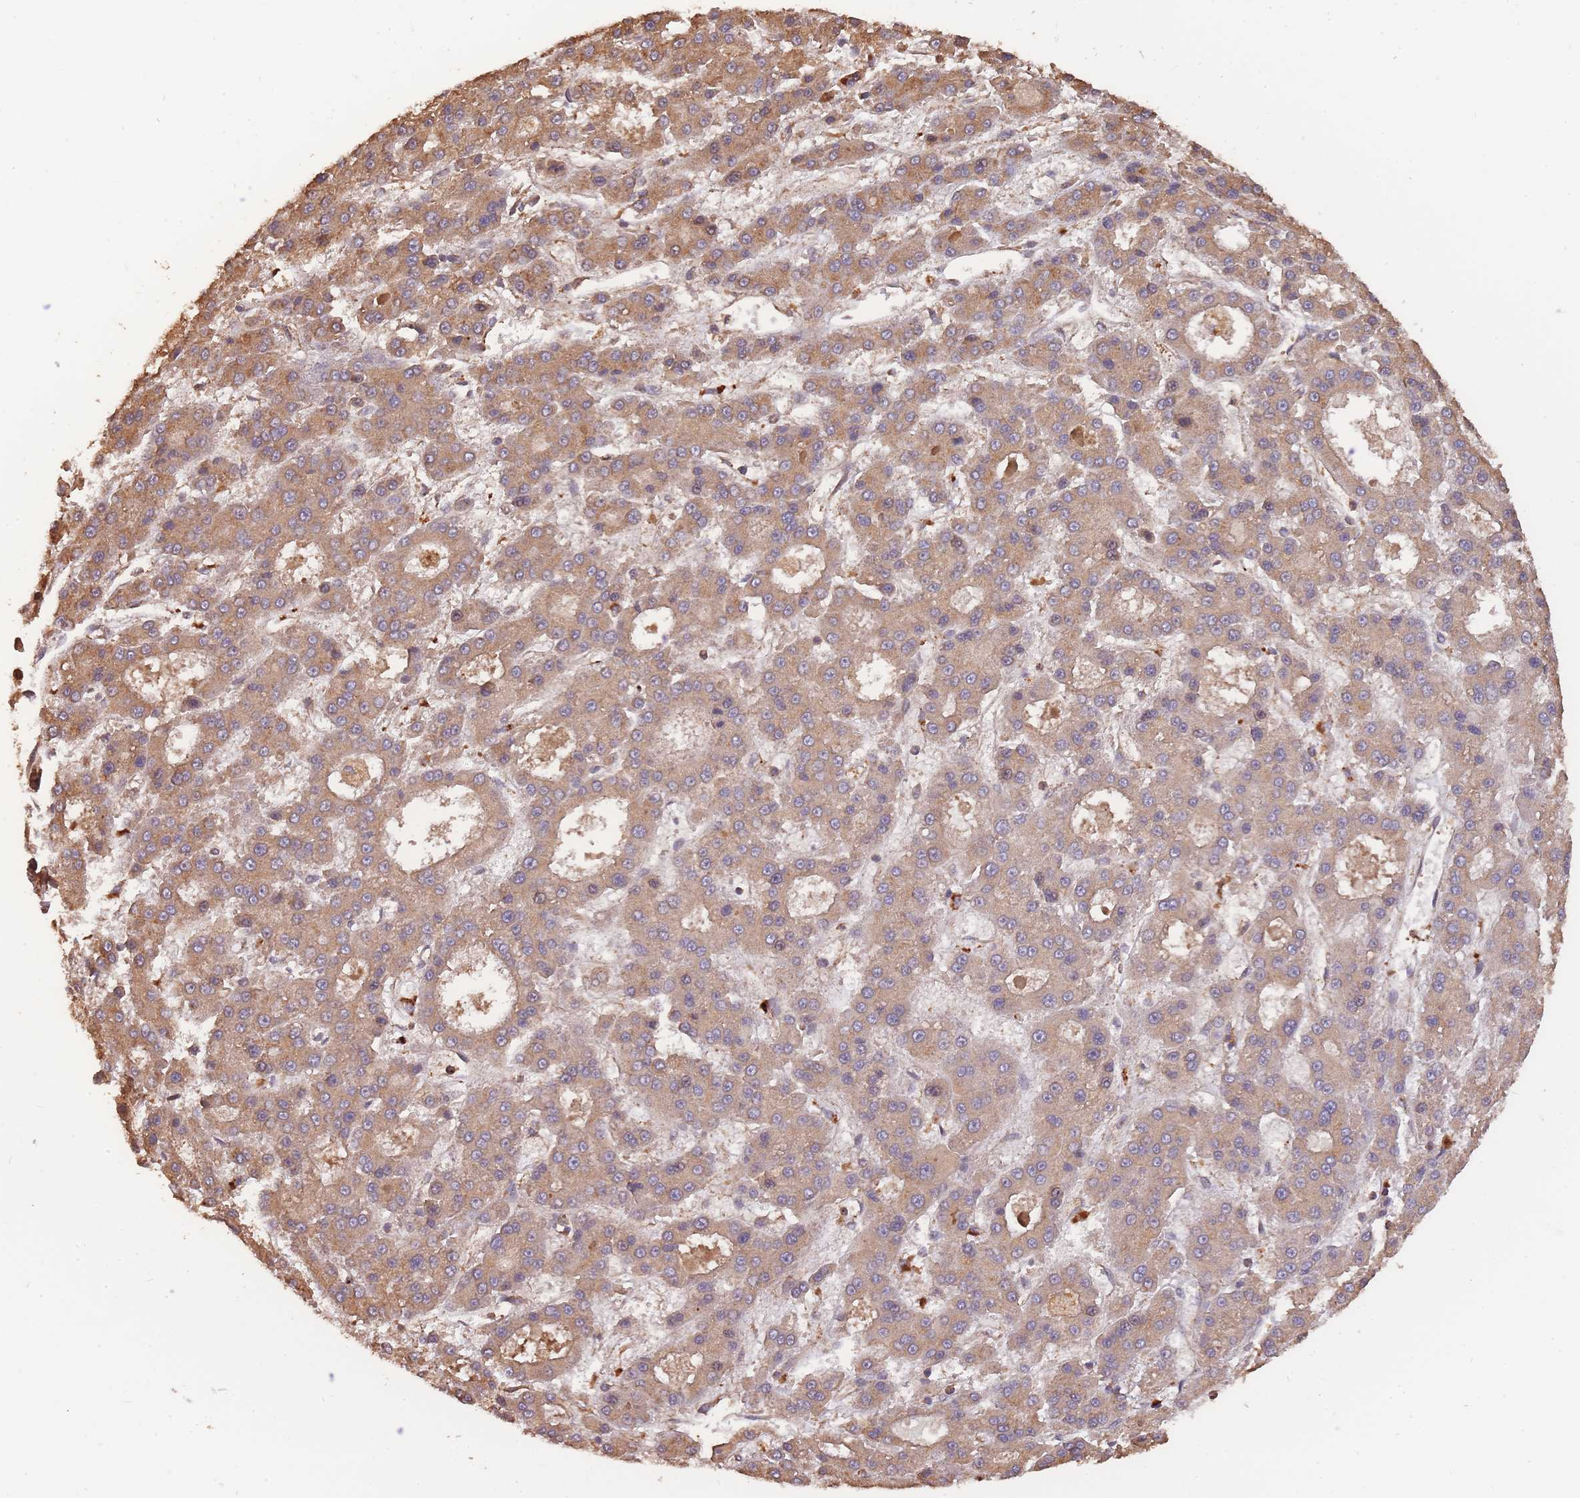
{"staining": {"intensity": "moderate", "quantity": ">75%", "location": "cytoplasmic/membranous"}, "tissue": "liver cancer", "cell_type": "Tumor cells", "image_type": "cancer", "snomed": [{"axis": "morphology", "description": "Carcinoma, Hepatocellular, NOS"}, {"axis": "topography", "description": "Liver"}], "caption": "Moderate cytoplasmic/membranous positivity is seen in approximately >75% of tumor cells in liver cancer (hepatocellular carcinoma).", "gene": "ARMH3", "patient": {"sex": "male", "age": 70}}